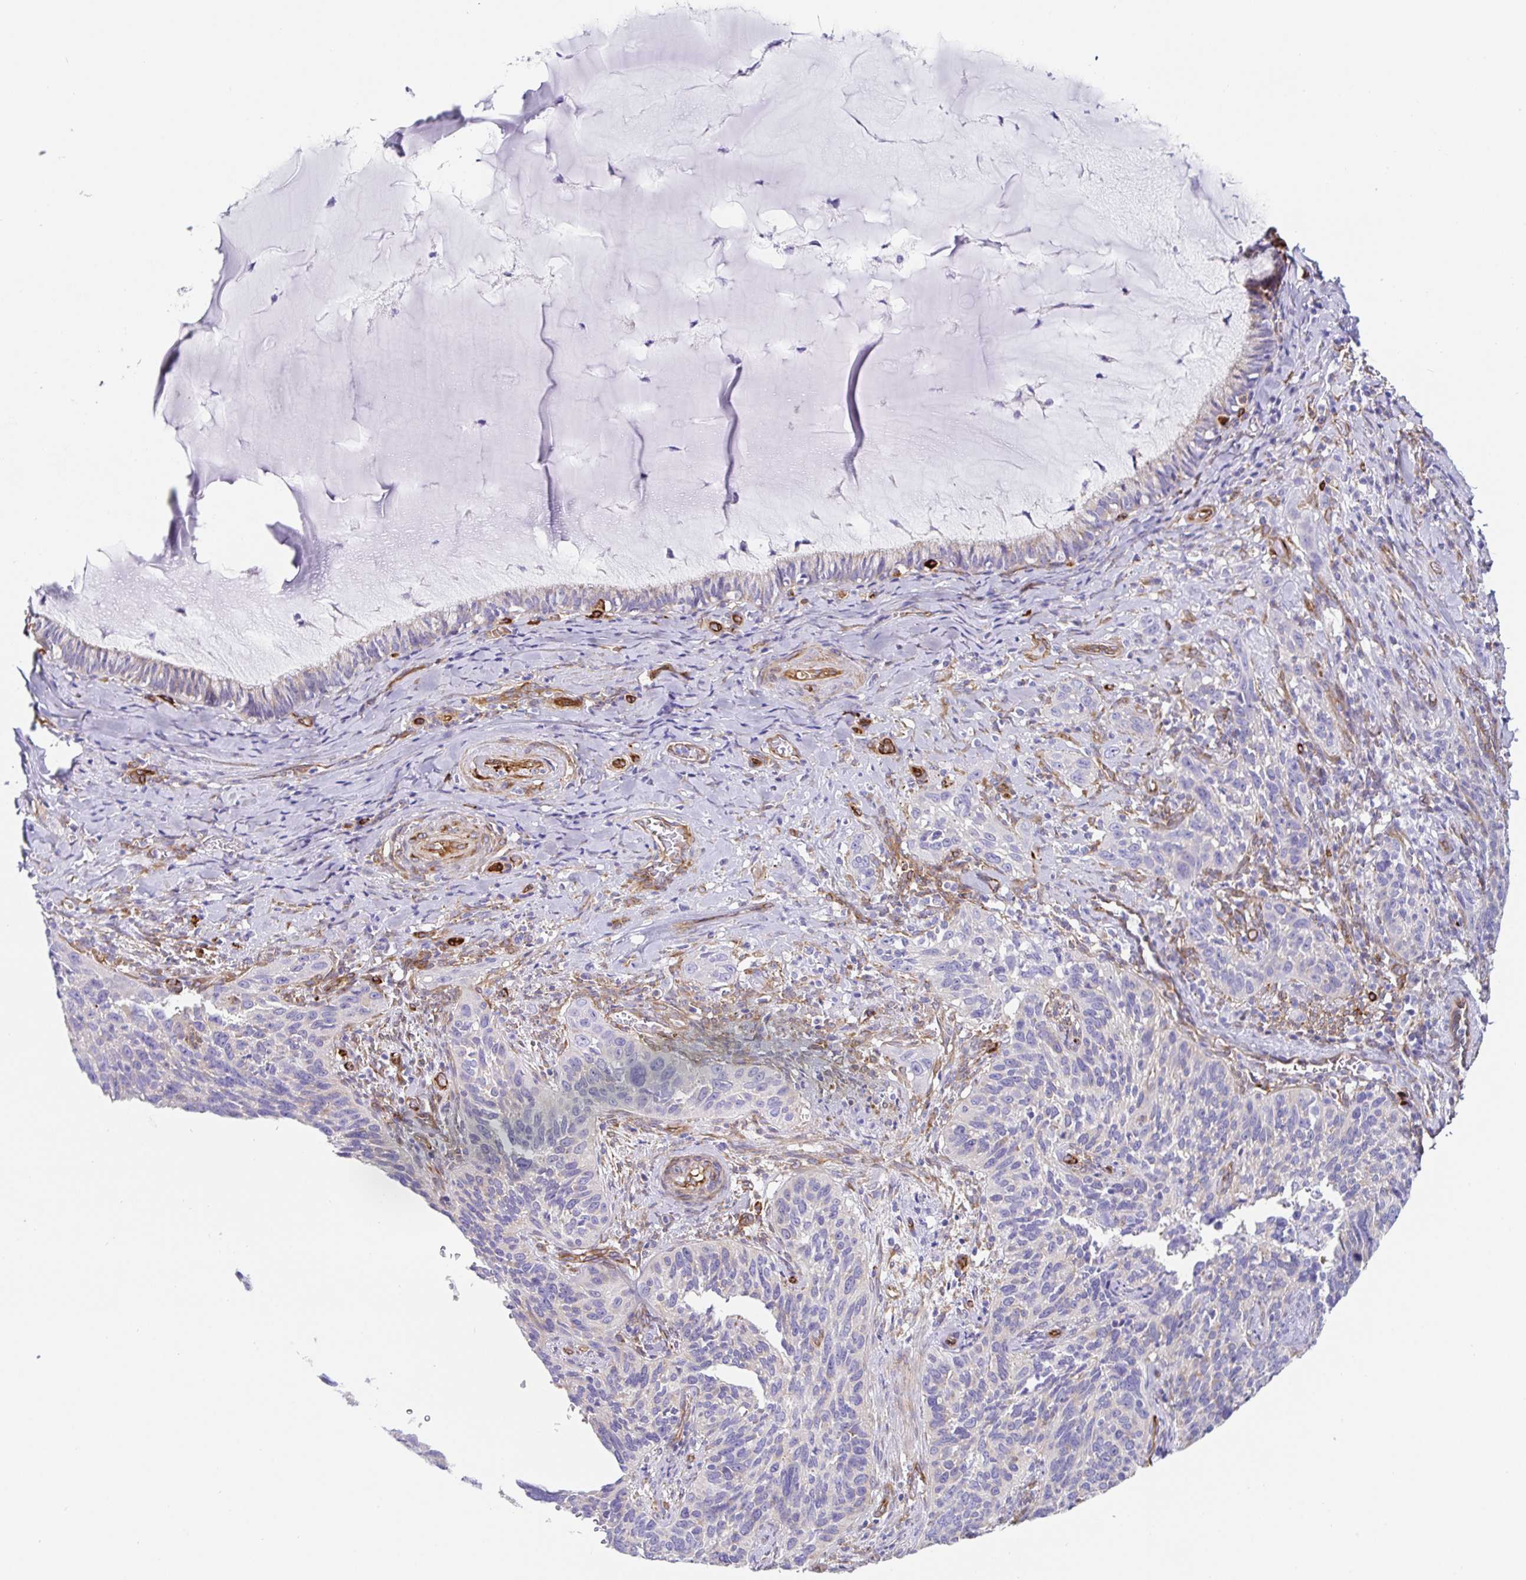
{"staining": {"intensity": "negative", "quantity": "none", "location": "none"}, "tissue": "cervical cancer", "cell_type": "Tumor cells", "image_type": "cancer", "snomed": [{"axis": "morphology", "description": "Squamous cell carcinoma, NOS"}, {"axis": "topography", "description": "Cervix"}], "caption": "Tumor cells show no significant expression in cervical cancer. Brightfield microscopy of IHC stained with DAB (3,3'-diaminobenzidine) (brown) and hematoxylin (blue), captured at high magnification.", "gene": "DOCK1", "patient": {"sex": "female", "age": 51}}